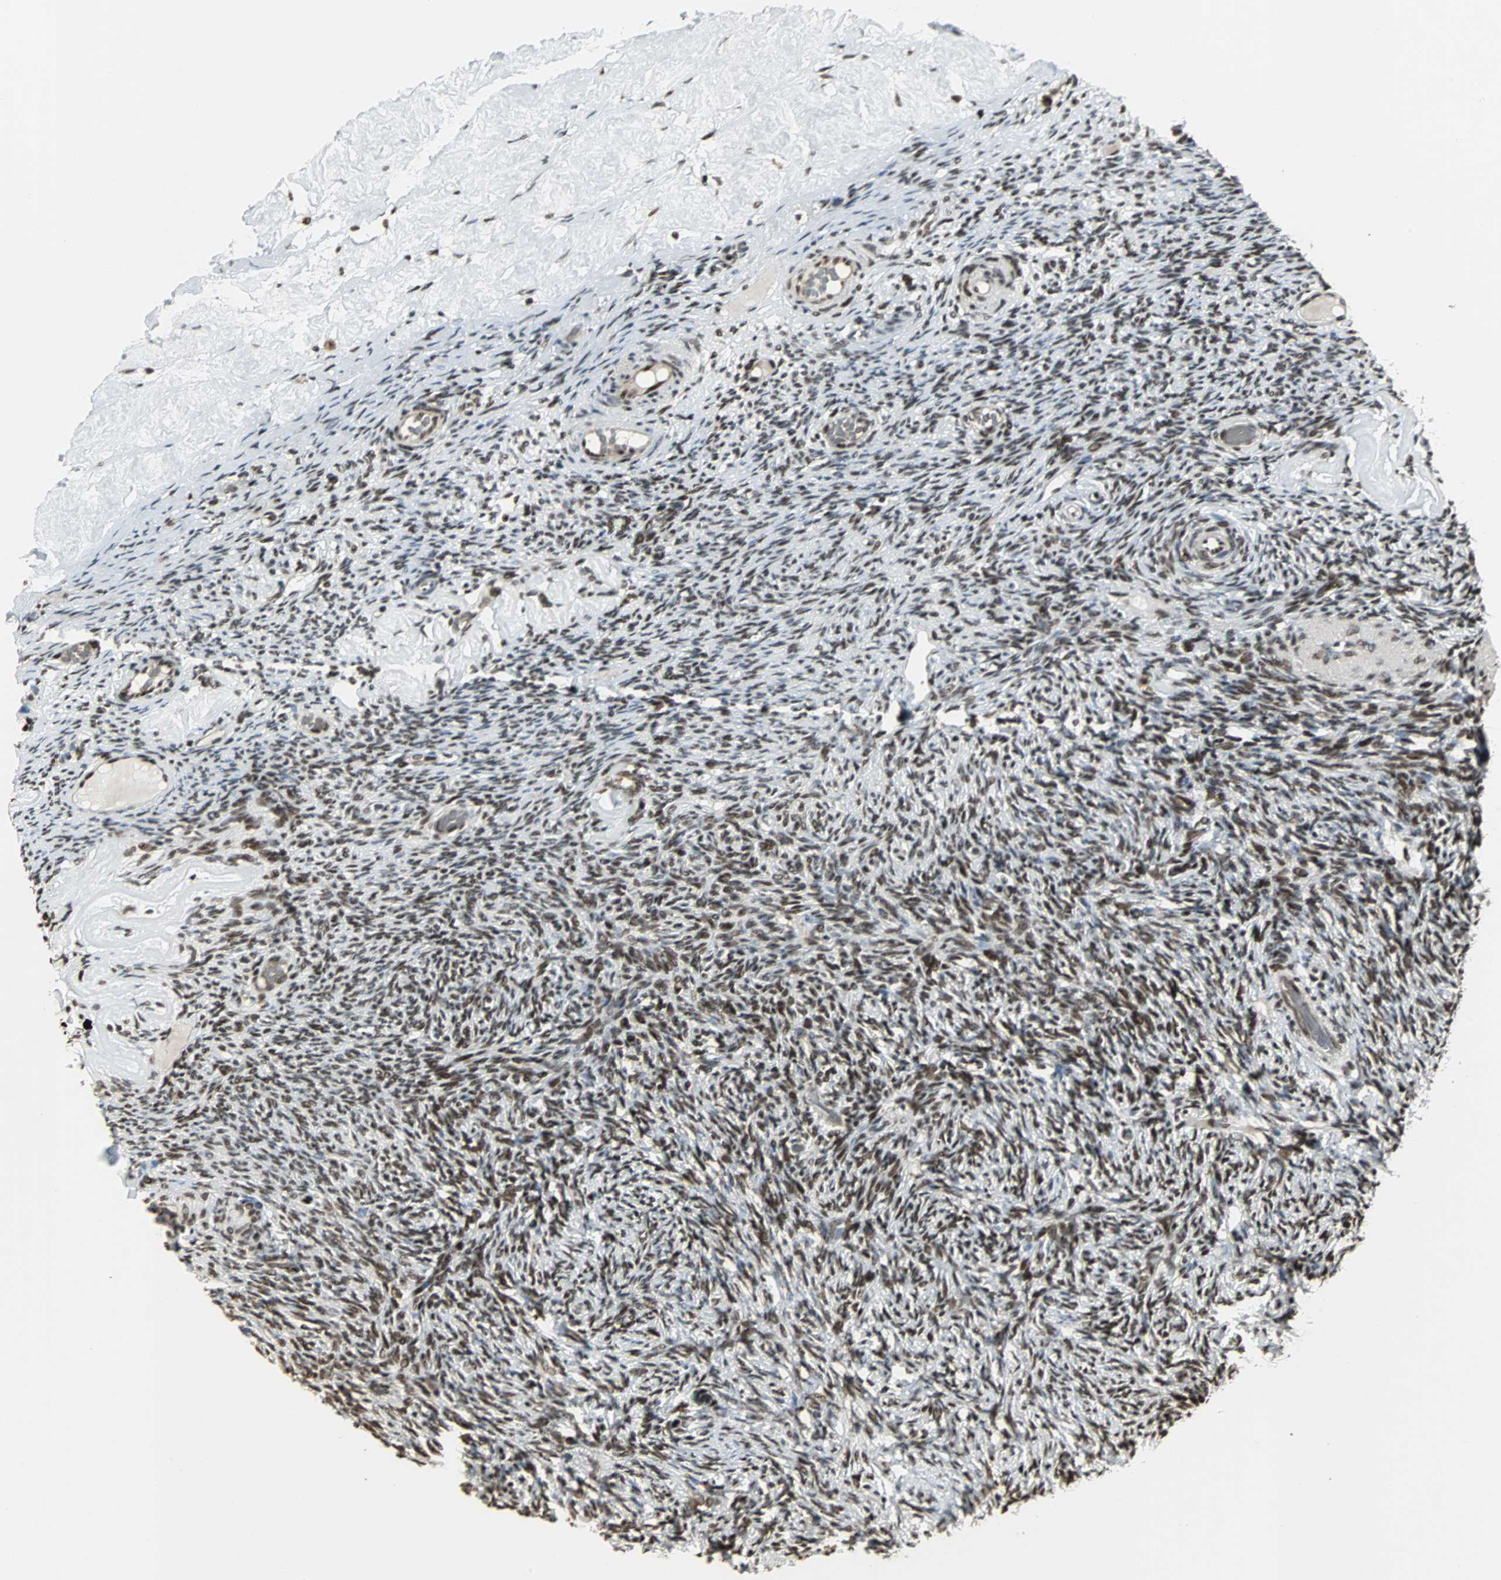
{"staining": {"intensity": "moderate", "quantity": ">75%", "location": "cytoplasmic/membranous,nuclear"}, "tissue": "ovary", "cell_type": "Follicle cells", "image_type": "normal", "snomed": [{"axis": "morphology", "description": "Normal tissue, NOS"}, {"axis": "topography", "description": "Ovary"}], "caption": "Immunohistochemistry (IHC) histopathology image of benign human ovary stained for a protein (brown), which reveals medium levels of moderate cytoplasmic/membranous,nuclear expression in approximately >75% of follicle cells.", "gene": "TAF5", "patient": {"sex": "female", "age": 60}}